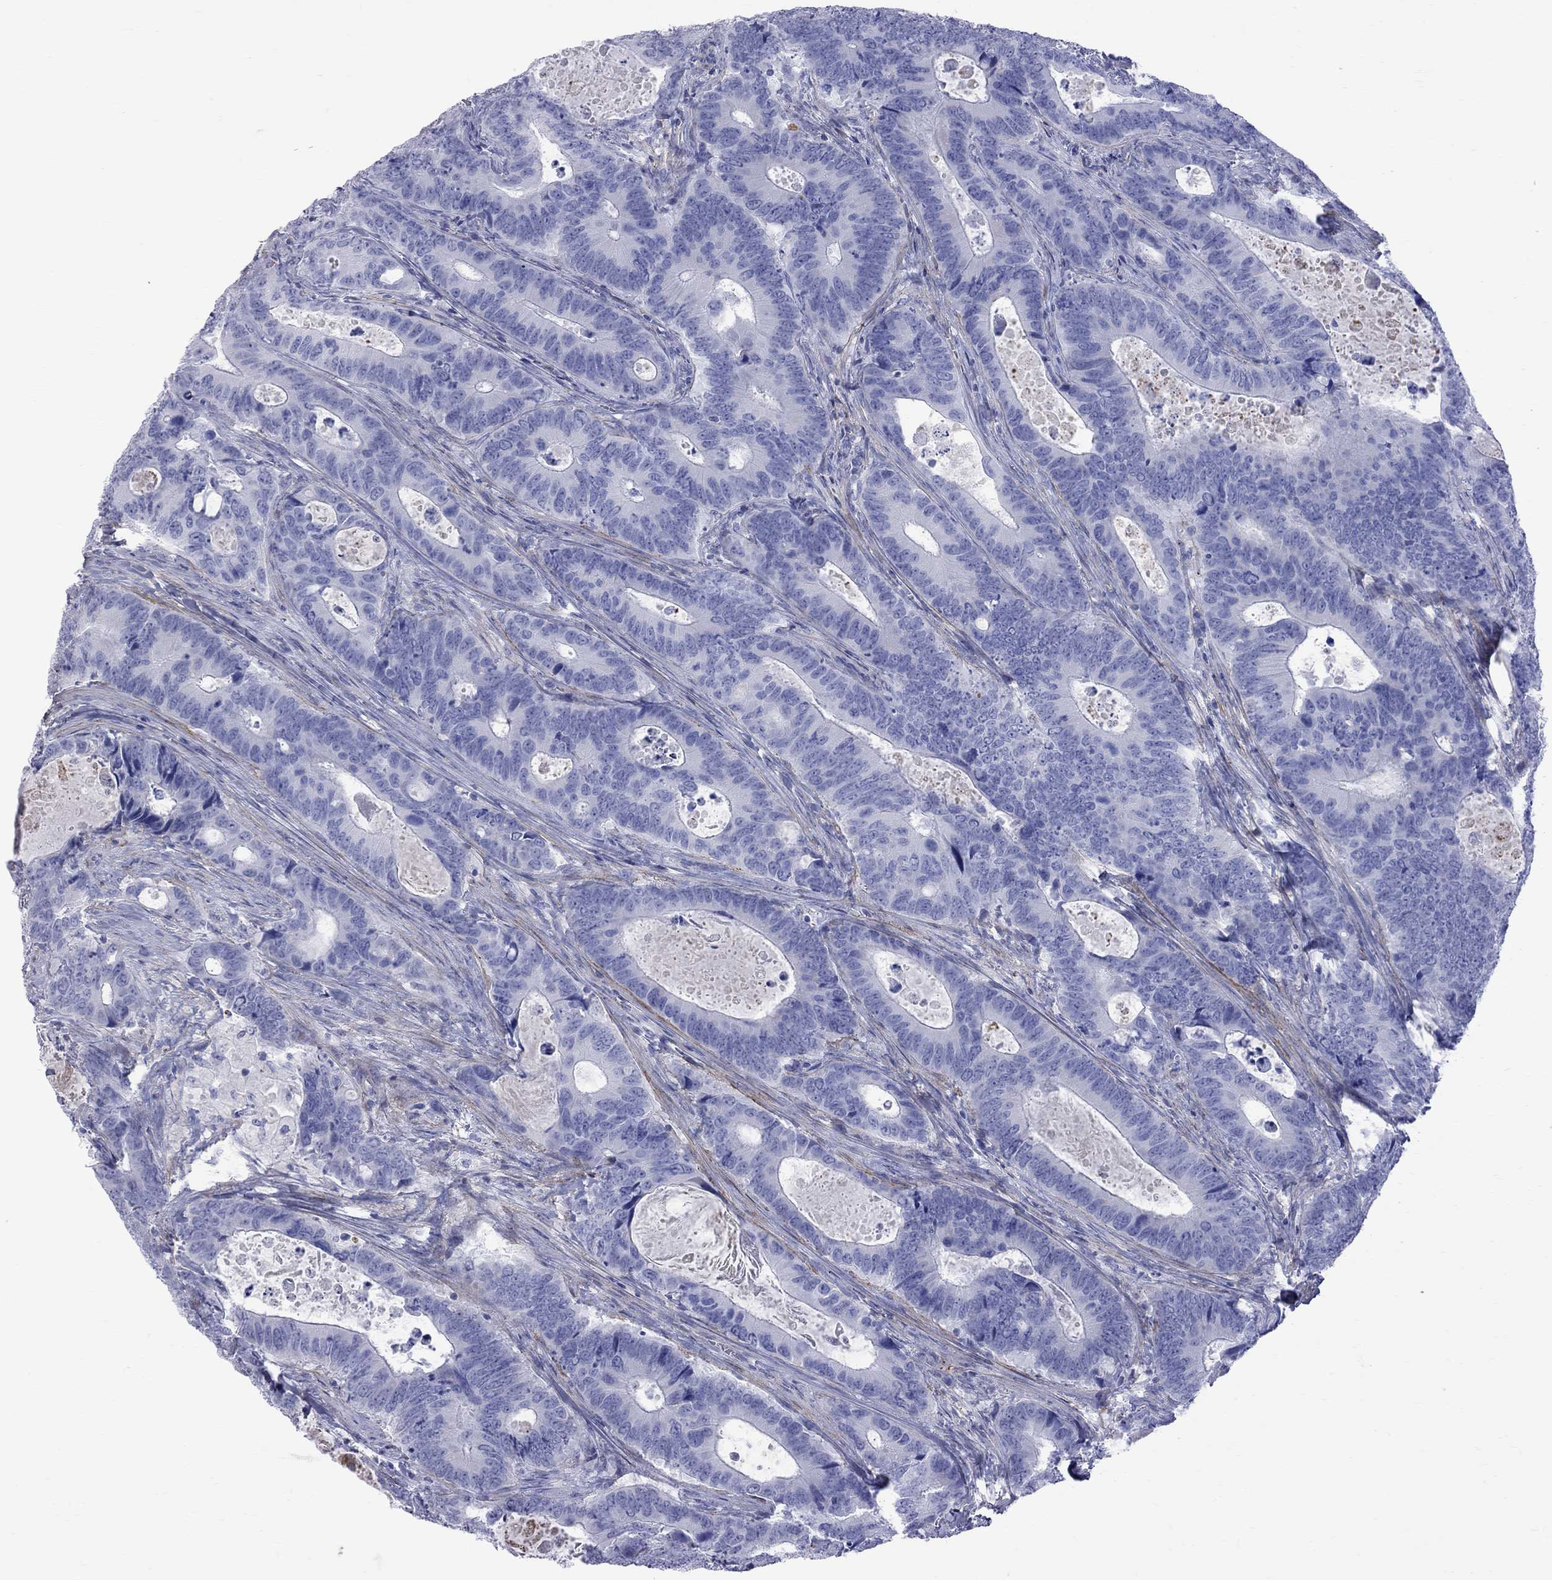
{"staining": {"intensity": "negative", "quantity": "none", "location": "none"}, "tissue": "colorectal cancer", "cell_type": "Tumor cells", "image_type": "cancer", "snomed": [{"axis": "morphology", "description": "Adenocarcinoma, NOS"}, {"axis": "topography", "description": "Colon"}], "caption": "A high-resolution photomicrograph shows IHC staining of colorectal cancer, which displays no significant expression in tumor cells.", "gene": "S100A3", "patient": {"sex": "female", "age": 82}}